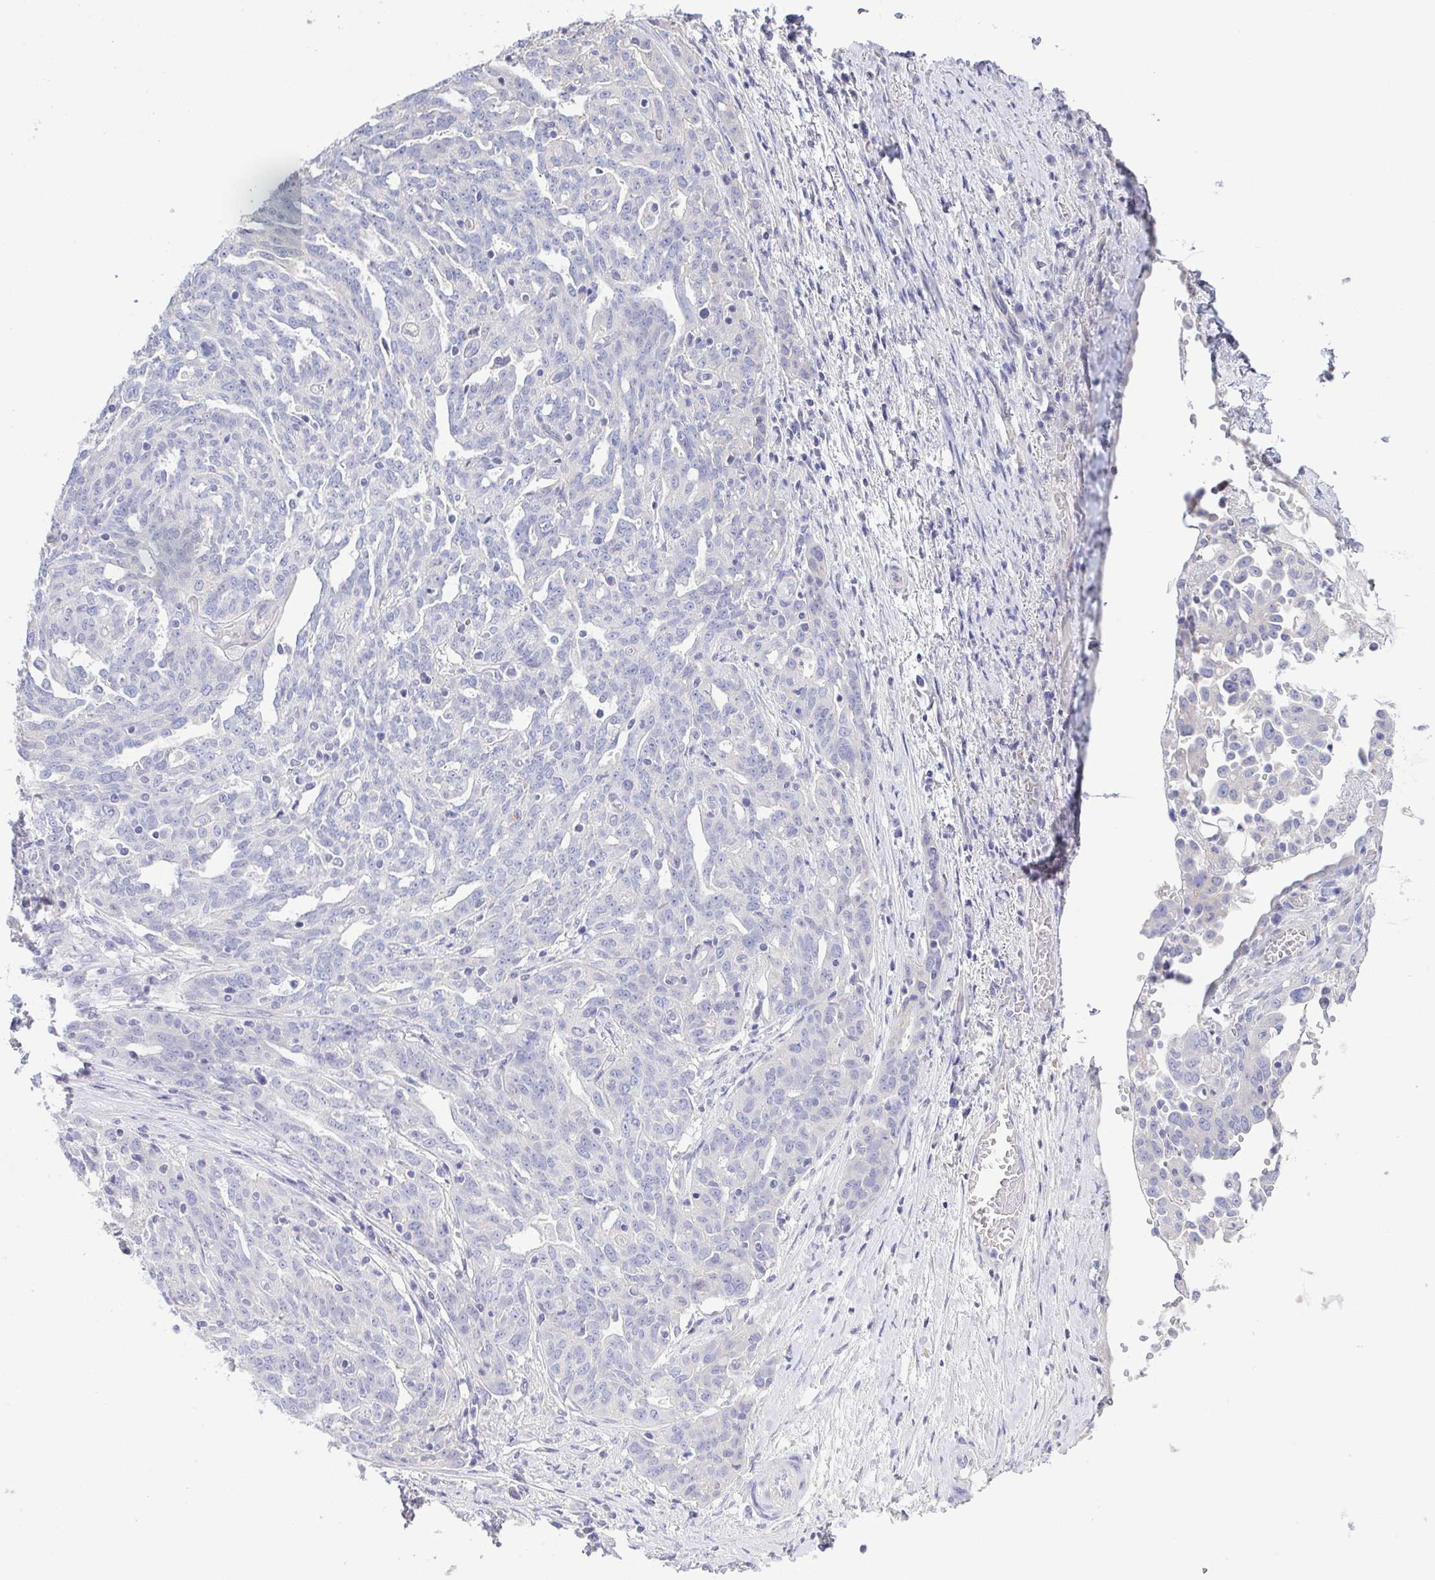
{"staining": {"intensity": "negative", "quantity": "none", "location": "none"}, "tissue": "ovarian cancer", "cell_type": "Tumor cells", "image_type": "cancer", "snomed": [{"axis": "morphology", "description": "Cystadenocarcinoma, serous, NOS"}, {"axis": "topography", "description": "Ovary"}], "caption": "This is a histopathology image of IHC staining of ovarian serous cystadenocarcinoma, which shows no expression in tumor cells.", "gene": "PKDREJ", "patient": {"sex": "female", "age": 67}}